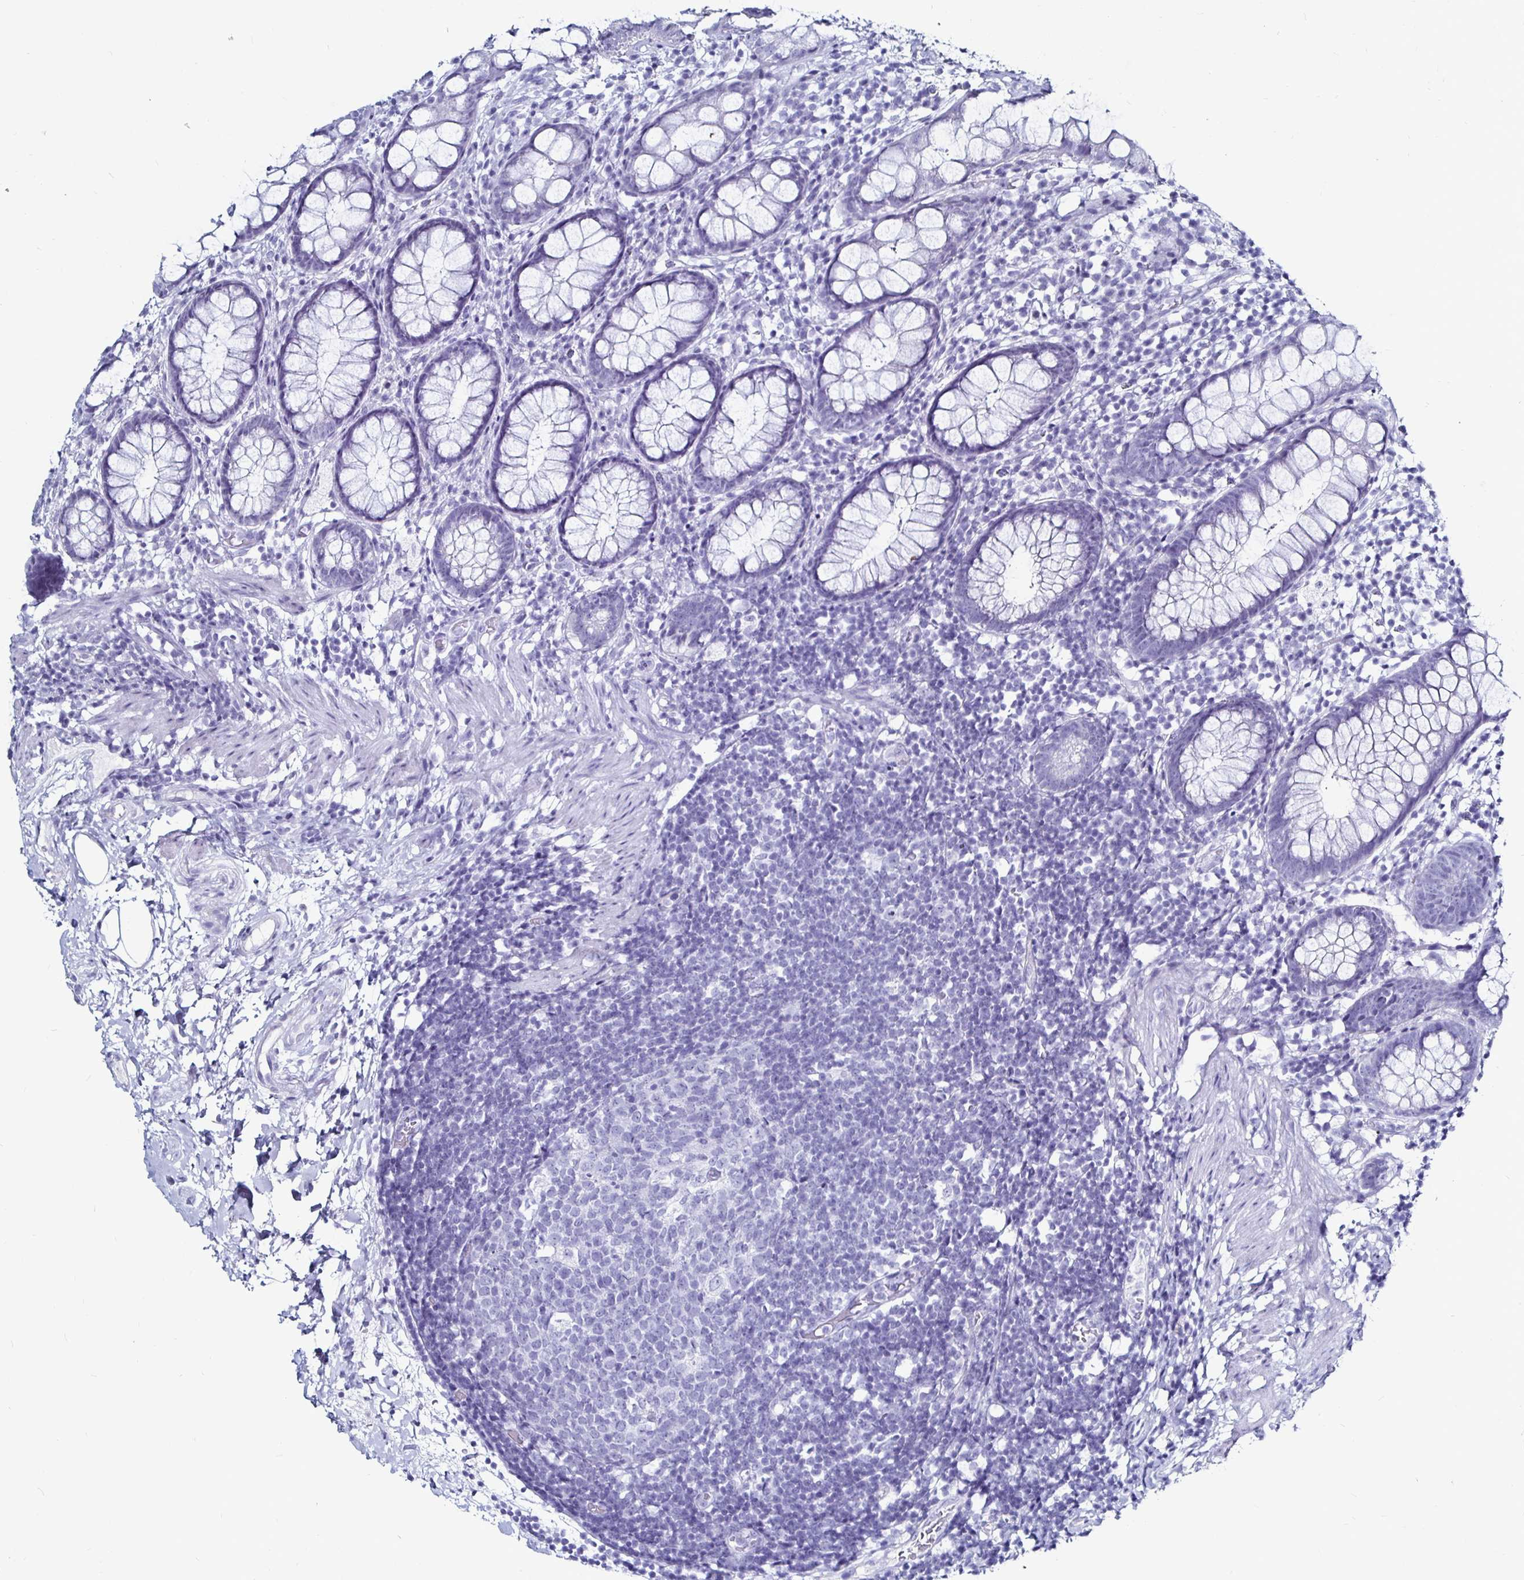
{"staining": {"intensity": "negative", "quantity": "none", "location": "none"}, "tissue": "rectum", "cell_type": "Glandular cells", "image_type": "normal", "snomed": [{"axis": "morphology", "description": "Normal tissue, NOS"}, {"axis": "topography", "description": "Rectum"}], "caption": "Immunohistochemistry (IHC) of normal human rectum reveals no positivity in glandular cells. (Brightfield microscopy of DAB immunohistochemistry at high magnification).", "gene": "LUZP4", "patient": {"sex": "female", "age": 62}}